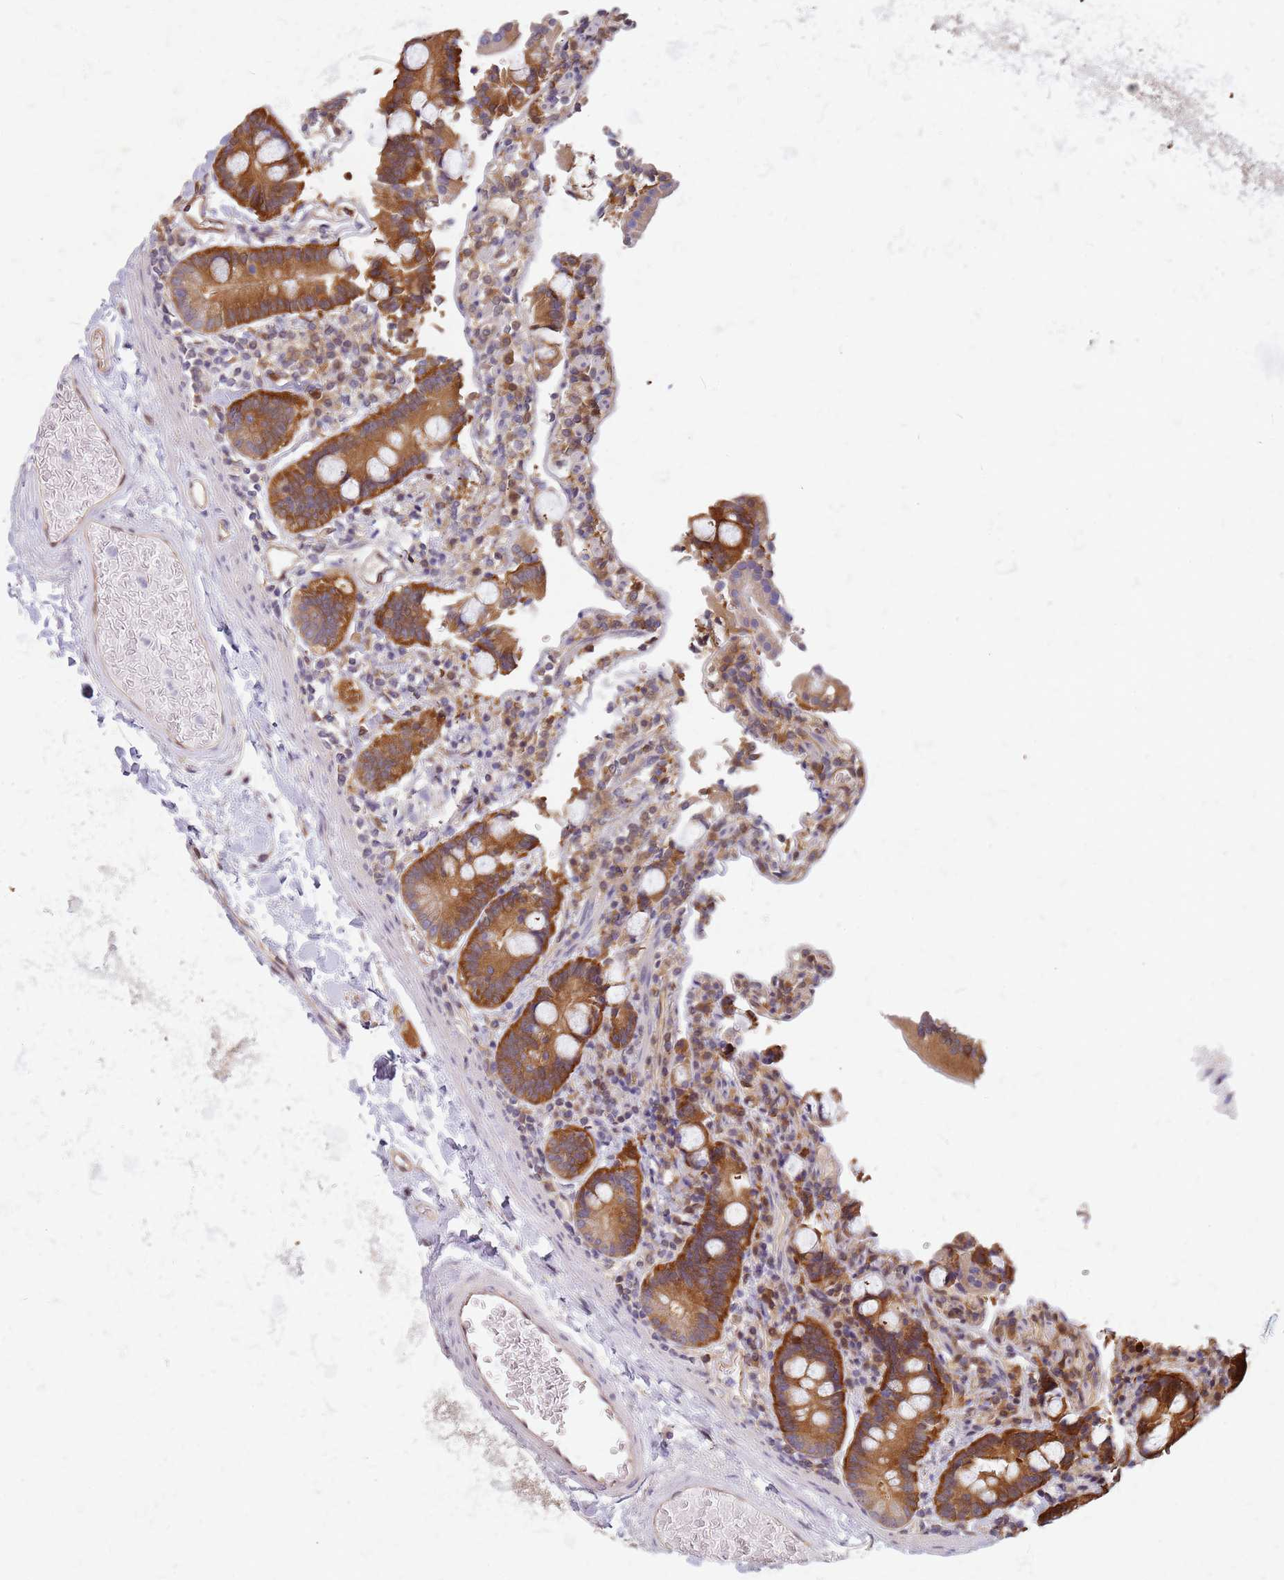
{"staining": {"intensity": "moderate", "quantity": ">75%", "location": "cytoplasmic/membranous"}, "tissue": "duodenum", "cell_type": "Glandular cells", "image_type": "normal", "snomed": [{"axis": "morphology", "description": "Normal tissue, NOS"}, {"axis": "topography", "description": "Duodenum"}], "caption": "Protein expression analysis of unremarkable duodenum demonstrates moderate cytoplasmic/membranous expression in approximately >75% of glandular cells.", "gene": "HDX", "patient": {"sex": "male", "age": 55}}